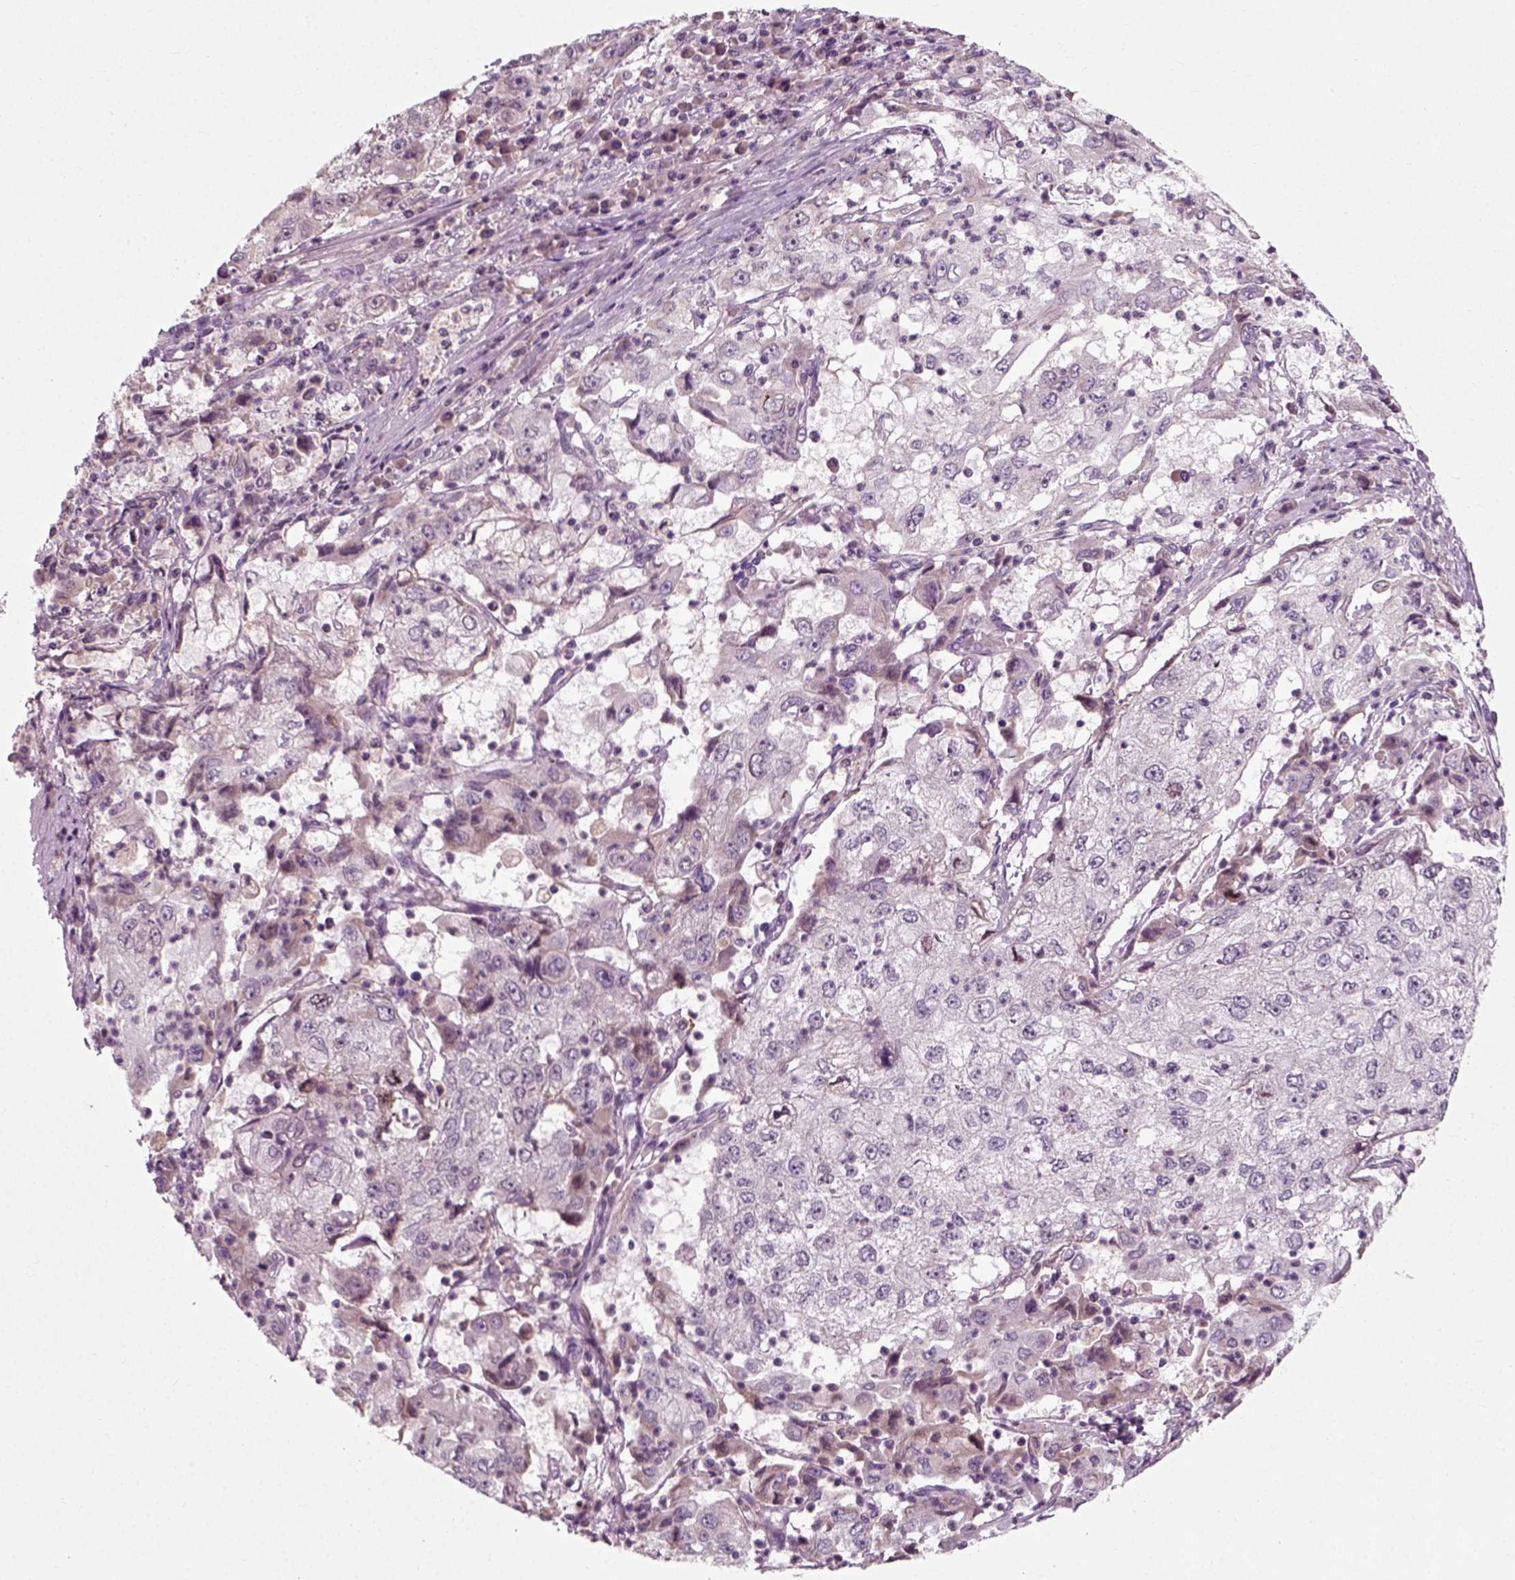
{"staining": {"intensity": "weak", "quantity": "<25%", "location": "cytoplasmic/membranous"}, "tissue": "cervical cancer", "cell_type": "Tumor cells", "image_type": "cancer", "snomed": [{"axis": "morphology", "description": "Squamous cell carcinoma, NOS"}, {"axis": "topography", "description": "Cervix"}], "caption": "An image of human cervical squamous cell carcinoma is negative for staining in tumor cells.", "gene": "RND2", "patient": {"sex": "female", "age": 36}}